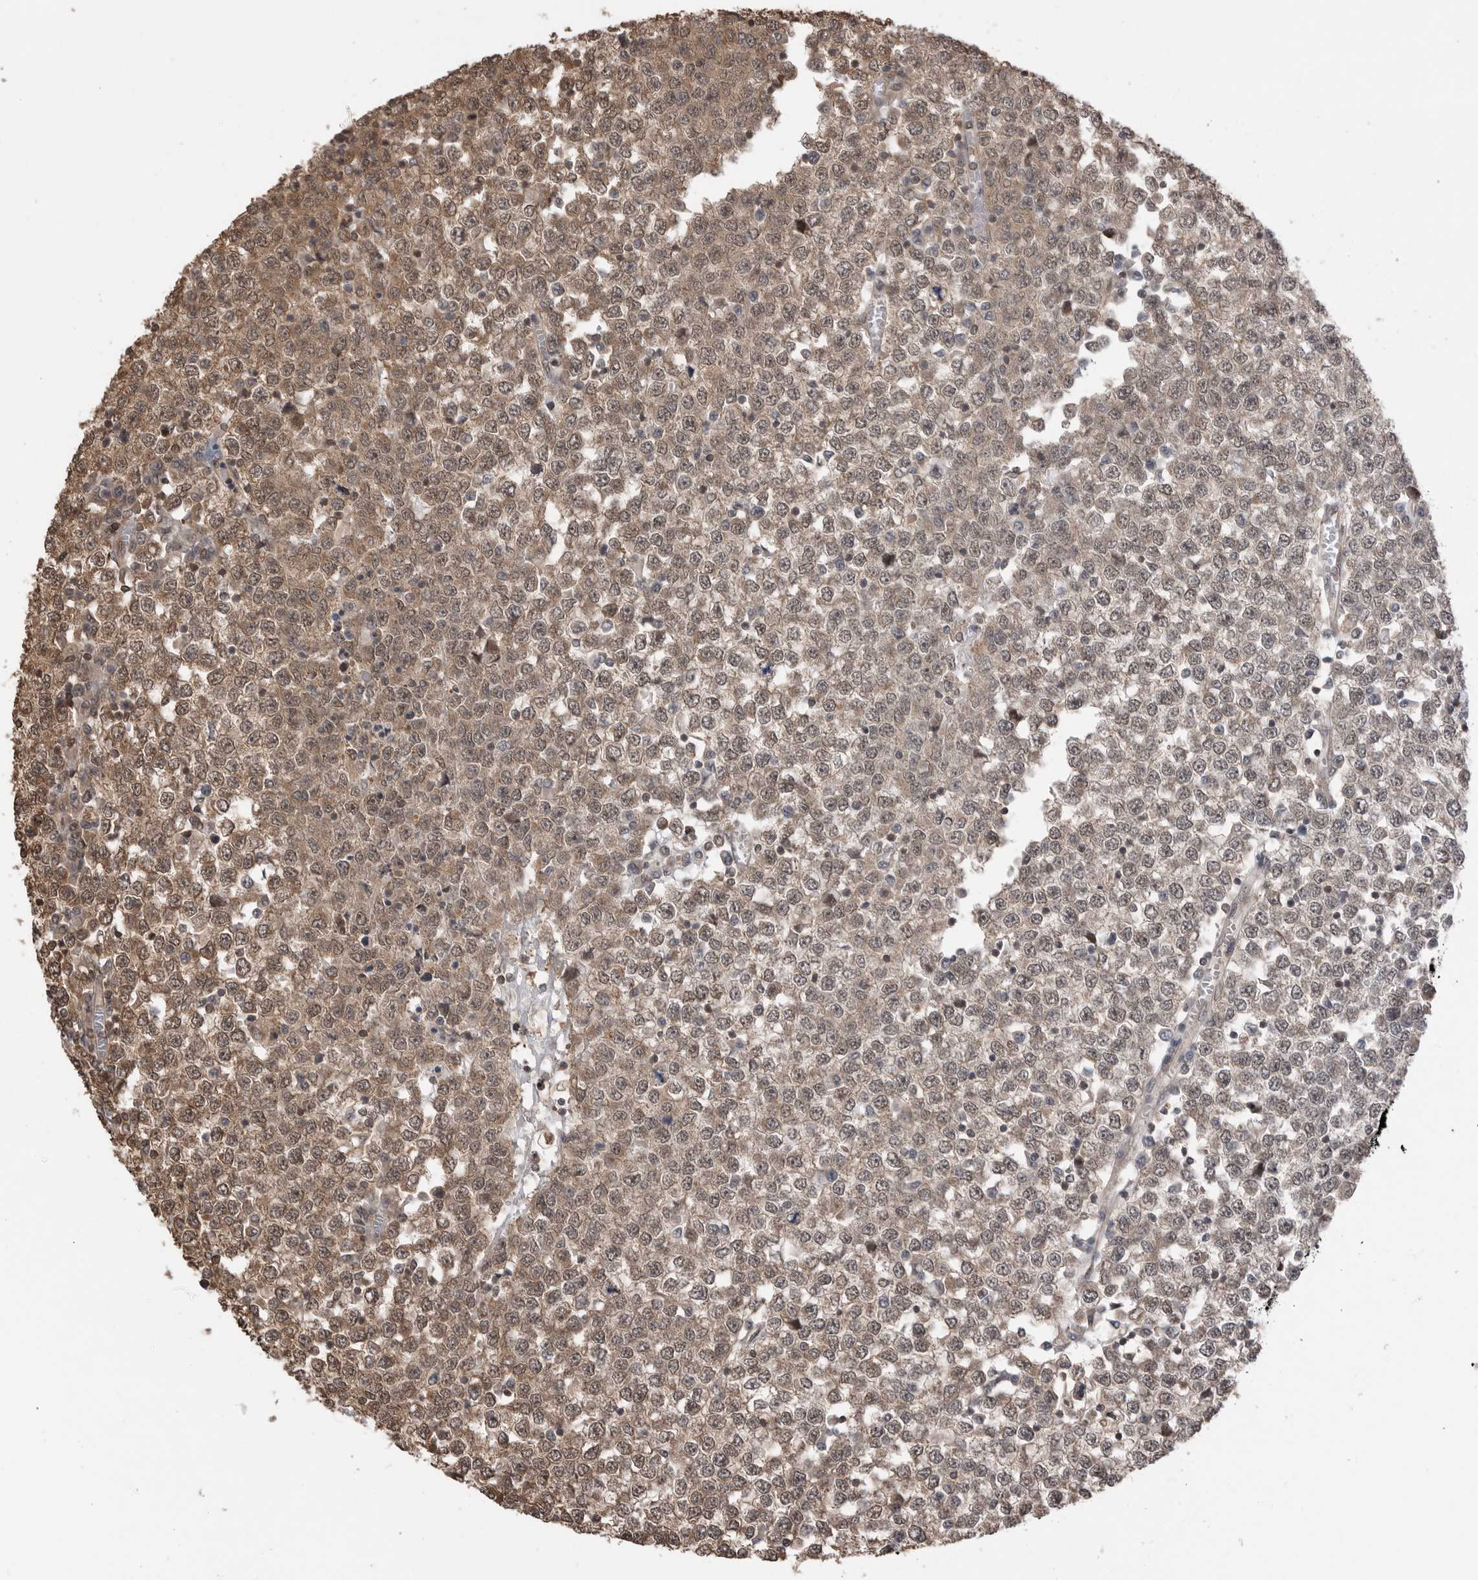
{"staining": {"intensity": "weak", "quantity": ">75%", "location": "cytoplasmic/membranous,nuclear"}, "tissue": "testis cancer", "cell_type": "Tumor cells", "image_type": "cancer", "snomed": [{"axis": "morphology", "description": "Seminoma, NOS"}, {"axis": "topography", "description": "Testis"}], "caption": "DAB (3,3'-diaminobenzidine) immunohistochemical staining of testis cancer displays weak cytoplasmic/membranous and nuclear protein staining in approximately >75% of tumor cells.", "gene": "PEAK1", "patient": {"sex": "male", "age": 65}}